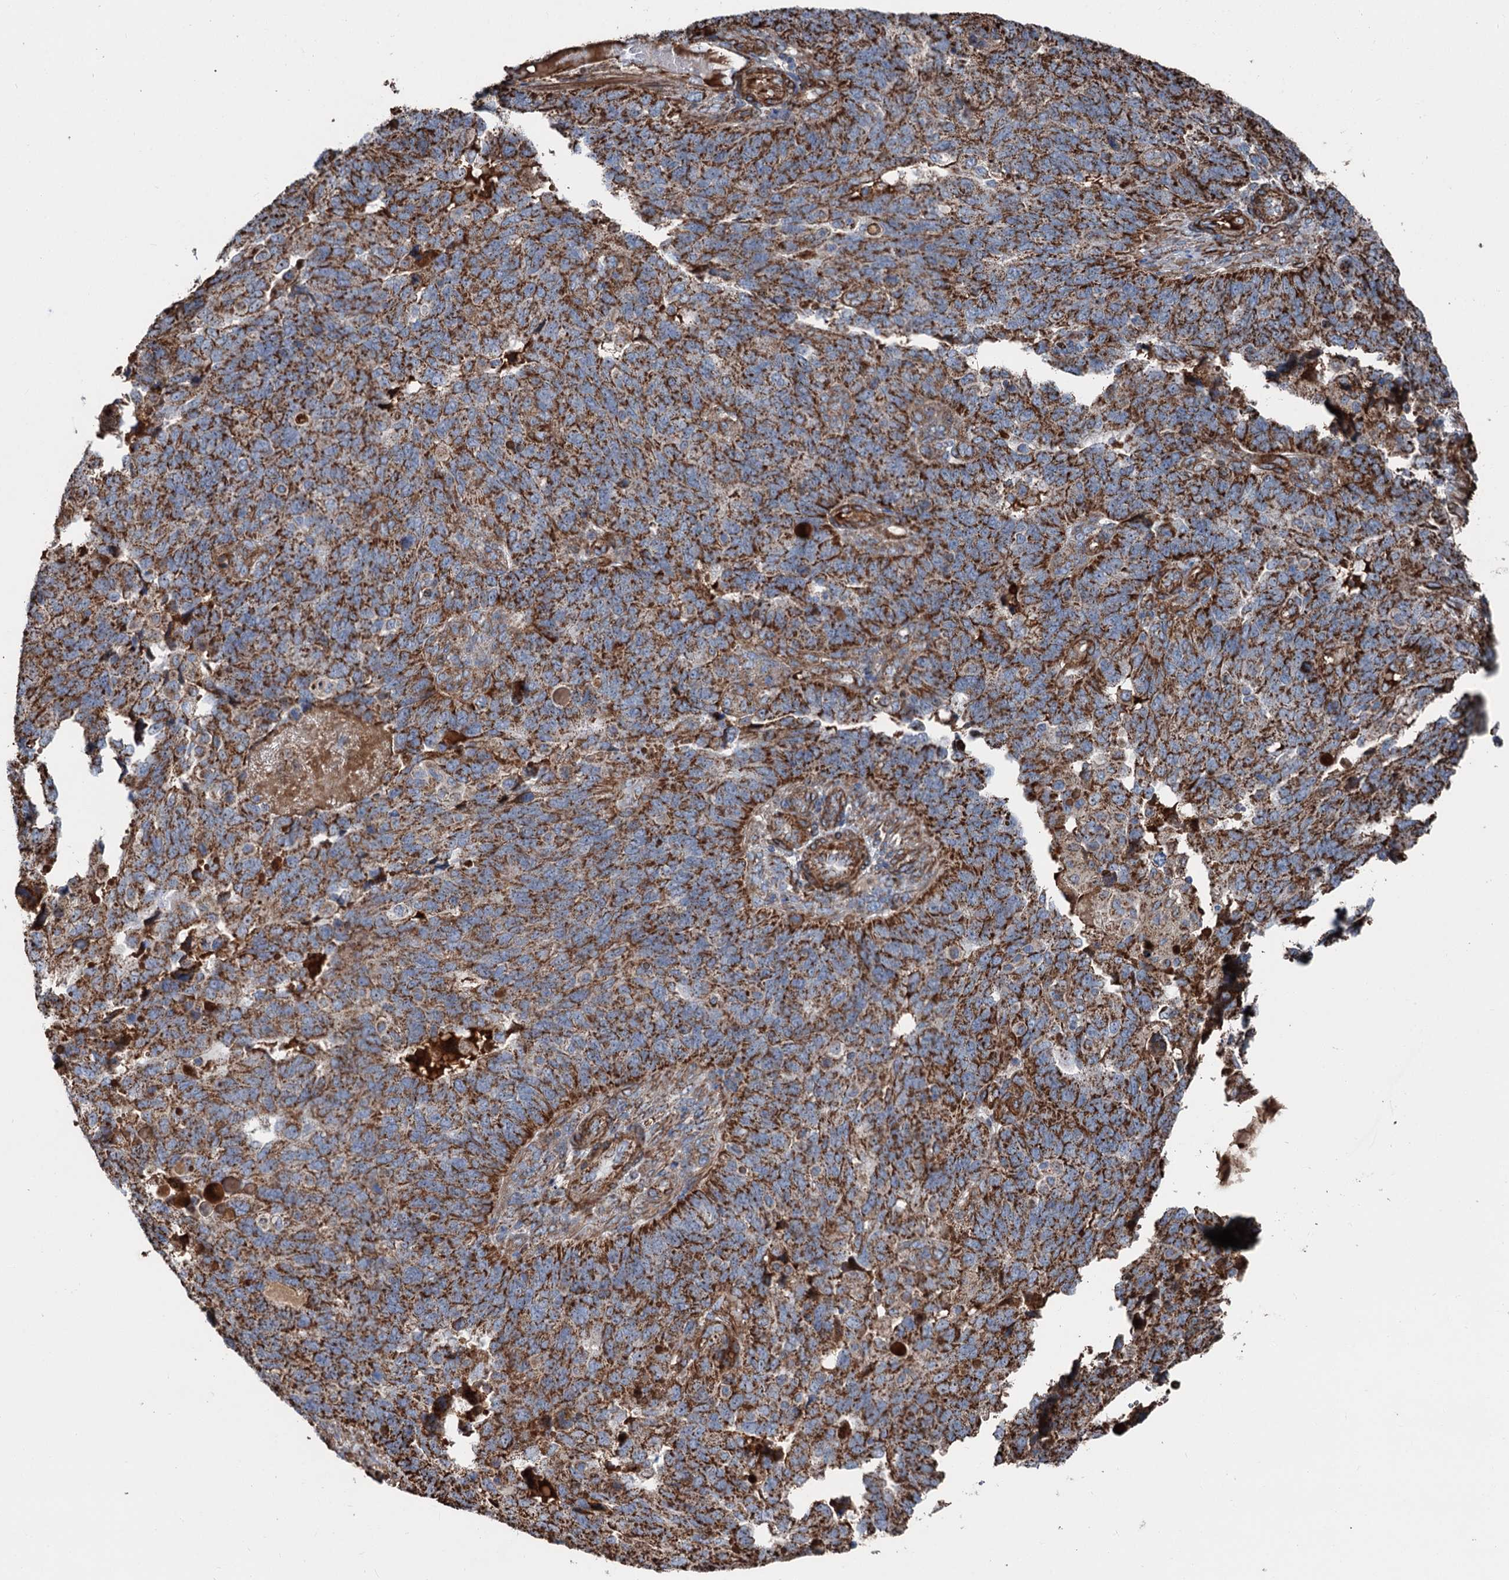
{"staining": {"intensity": "strong", "quantity": ">75%", "location": "cytoplasmic/membranous"}, "tissue": "endometrial cancer", "cell_type": "Tumor cells", "image_type": "cancer", "snomed": [{"axis": "morphology", "description": "Adenocarcinoma, NOS"}, {"axis": "topography", "description": "Endometrium"}], "caption": "Human endometrial adenocarcinoma stained with a protein marker reveals strong staining in tumor cells.", "gene": "DDIAS", "patient": {"sex": "female", "age": 66}}